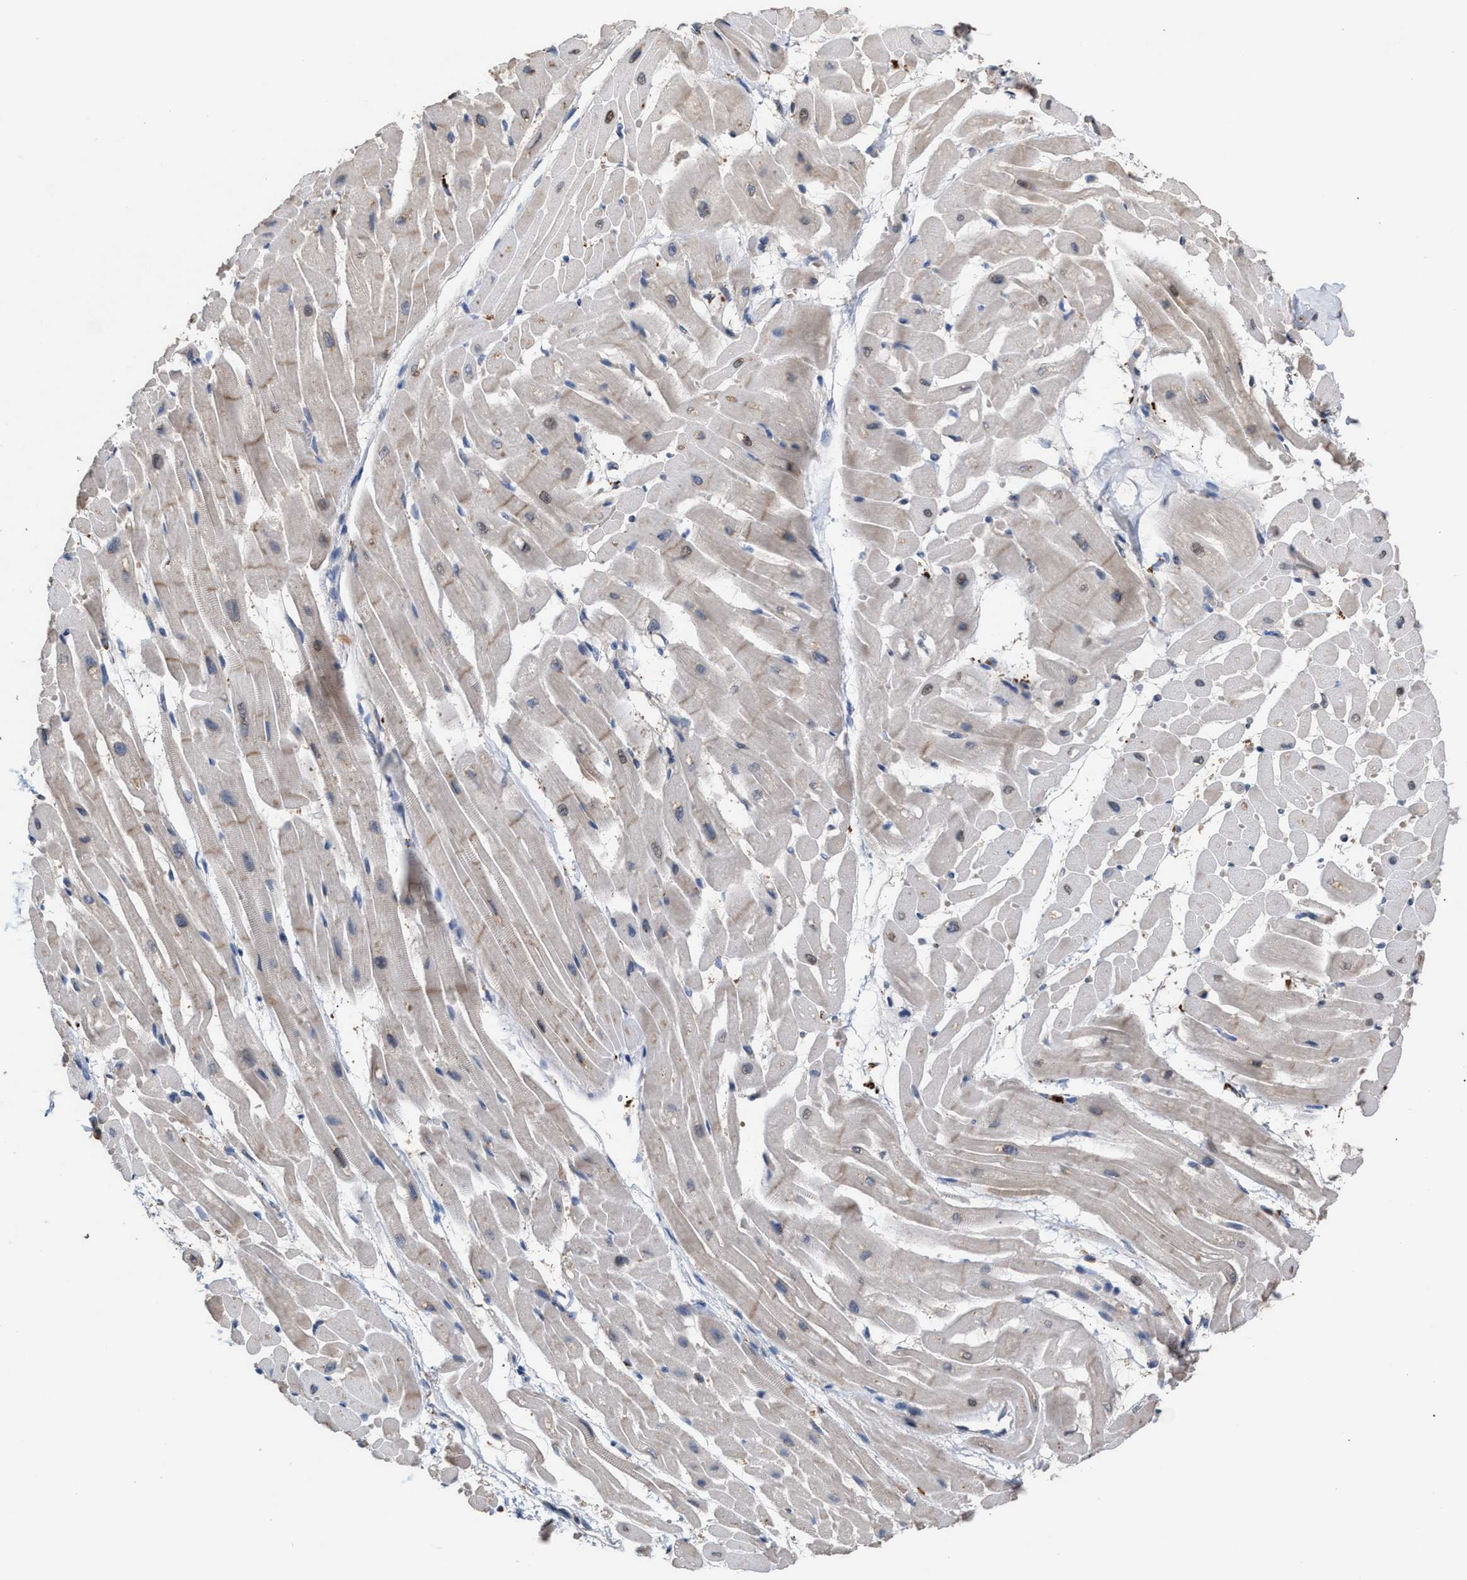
{"staining": {"intensity": "moderate", "quantity": "<25%", "location": "cytoplasmic/membranous"}, "tissue": "heart muscle", "cell_type": "Cardiomyocytes", "image_type": "normal", "snomed": [{"axis": "morphology", "description": "Normal tissue, NOS"}, {"axis": "topography", "description": "Heart"}], "caption": "Unremarkable heart muscle demonstrates moderate cytoplasmic/membranous positivity in about <25% of cardiomyocytes.", "gene": "ELMO3", "patient": {"sex": "male", "age": 45}}